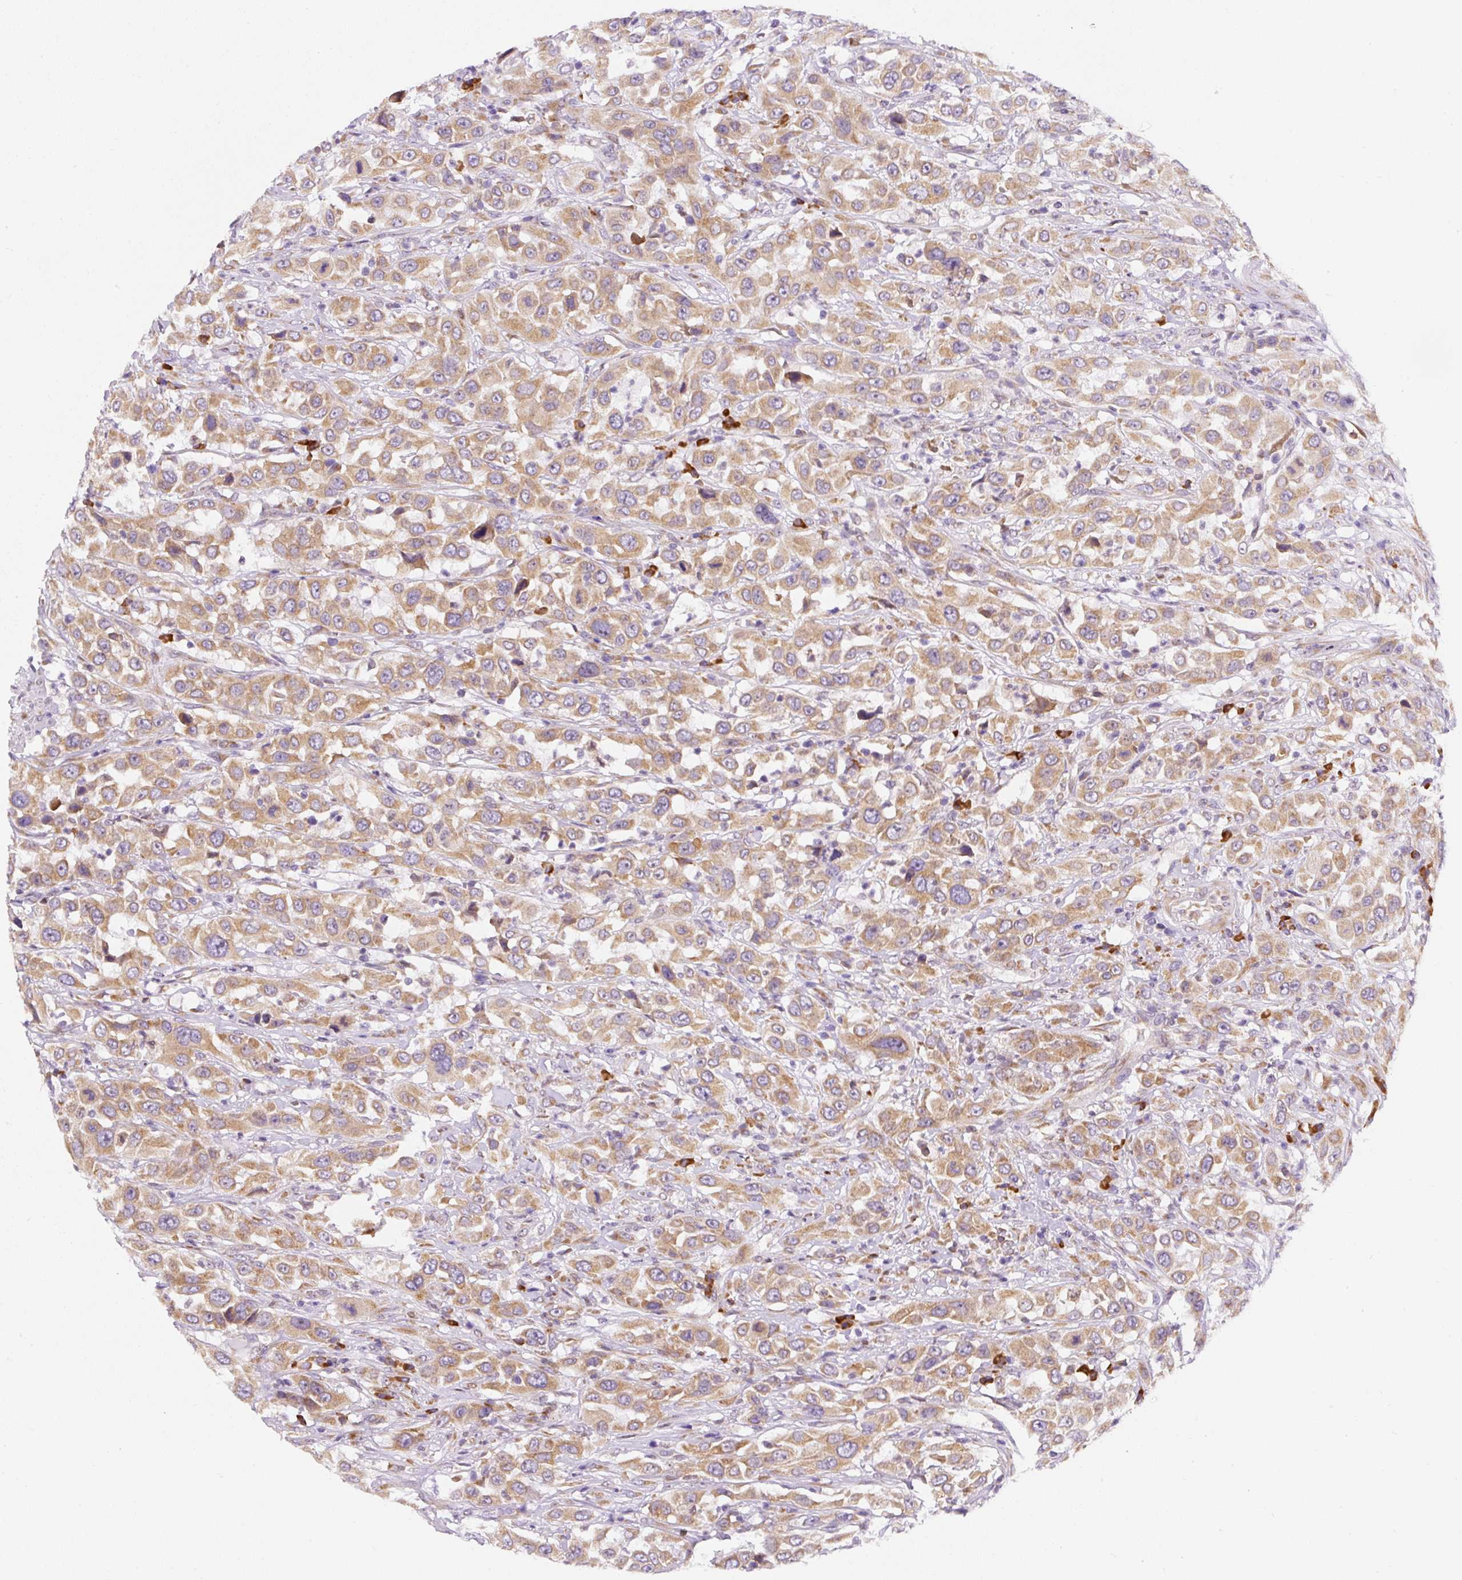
{"staining": {"intensity": "moderate", "quantity": ">75%", "location": "cytoplasmic/membranous"}, "tissue": "urothelial cancer", "cell_type": "Tumor cells", "image_type": "cancer", "snomed": [{"axis": "morphology", "description": "Urothelial carcinoma, High grade"}, {"axis": "topography", "description": "Urinary bladder"}], "caption": "Human urothelial cancer stained with a protein marker displays moderate staining in tumor cells.", "gene": "DDOST", "patient": {"sex": "male", "age": 61}}